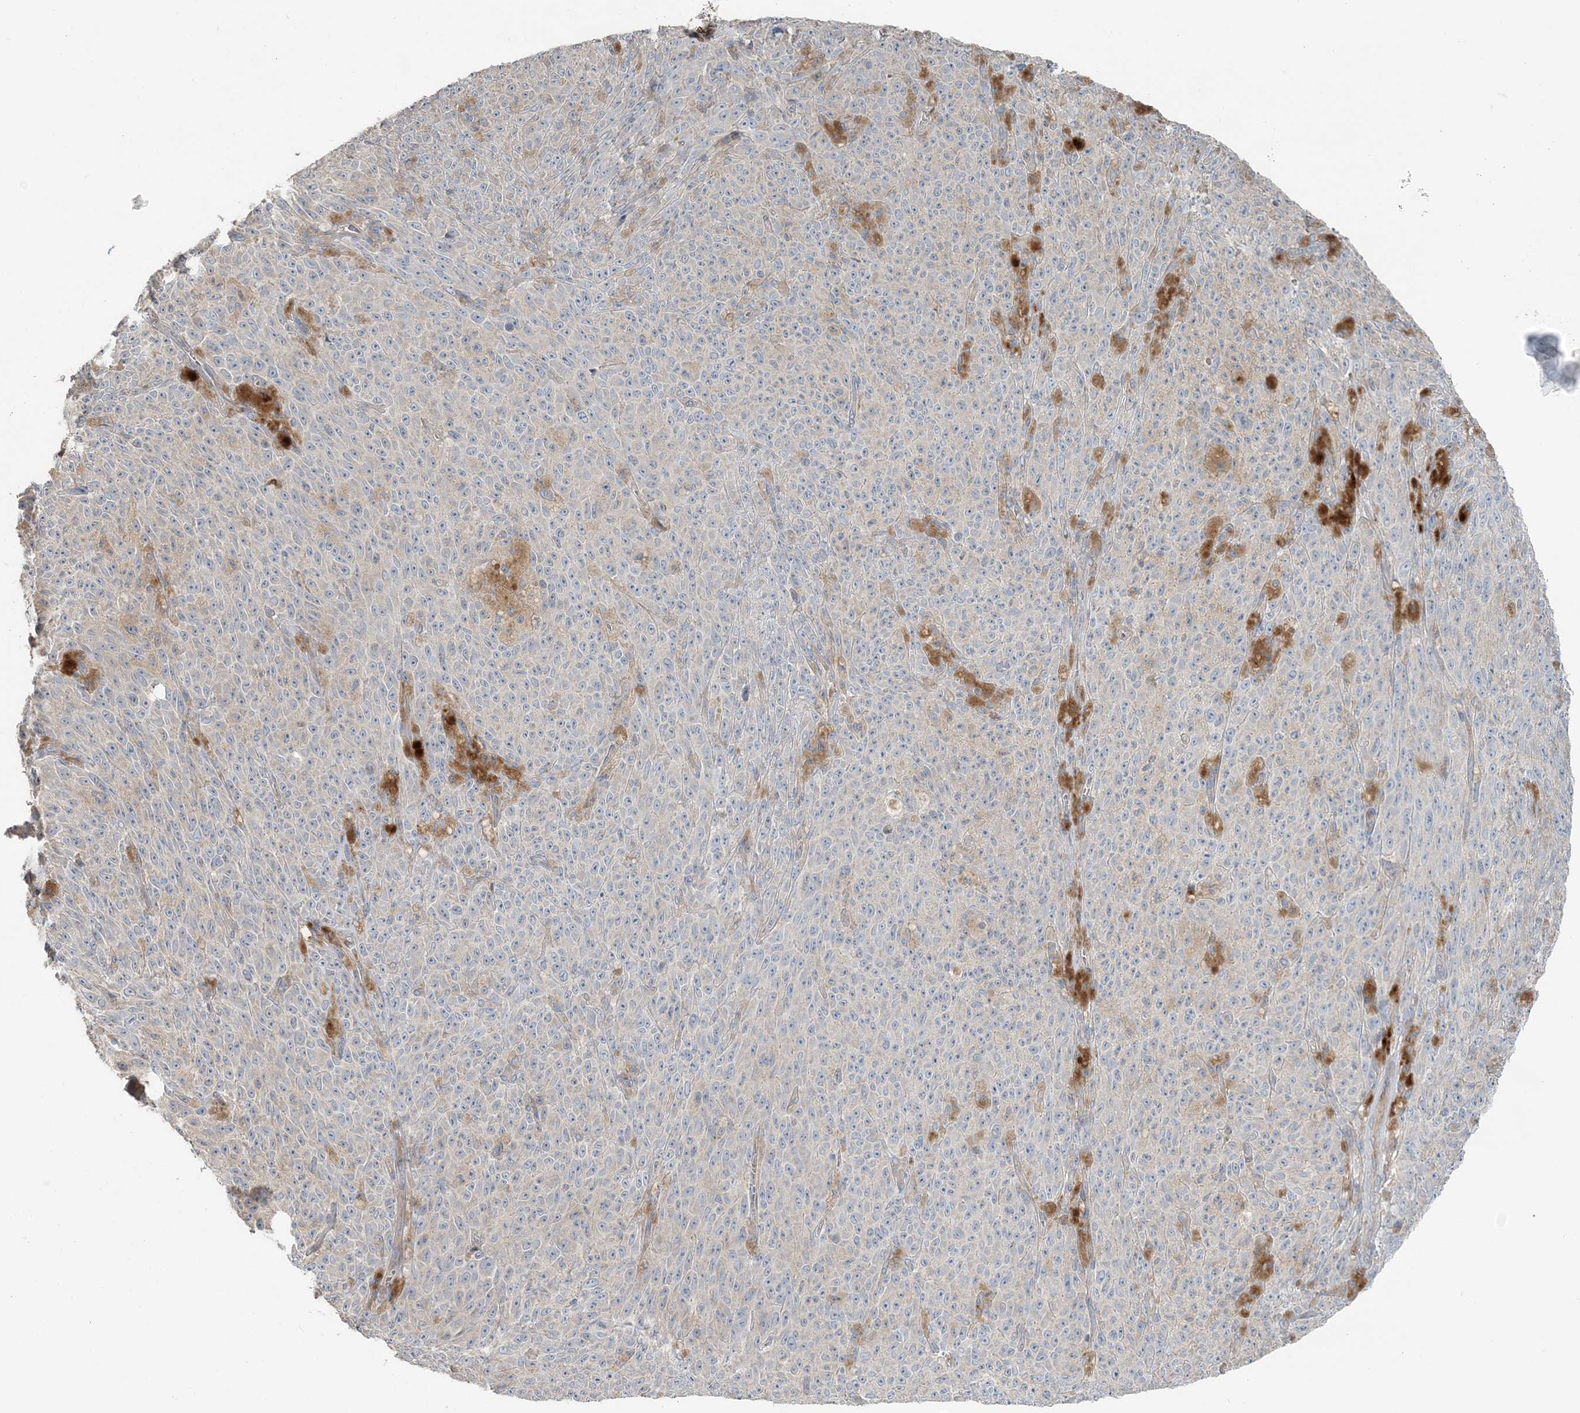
{"staining": {"intensity": "negative", "quantity": "none", "location": "none"}, "tissue": "melanoma", "cell_type": "Tumor cells", "image_type": "cancer", "snomed": [{"axis": "morphology", "description": "Malignant melanoma, NOS"}, {"axis": "topography", "description": "Skin"}], "caption": "Image shows no protein staining in tumor cells of malignant melanoma tissue.", "gene": "SLC4A10", "patient": {"sex": "female", "age": 82}}